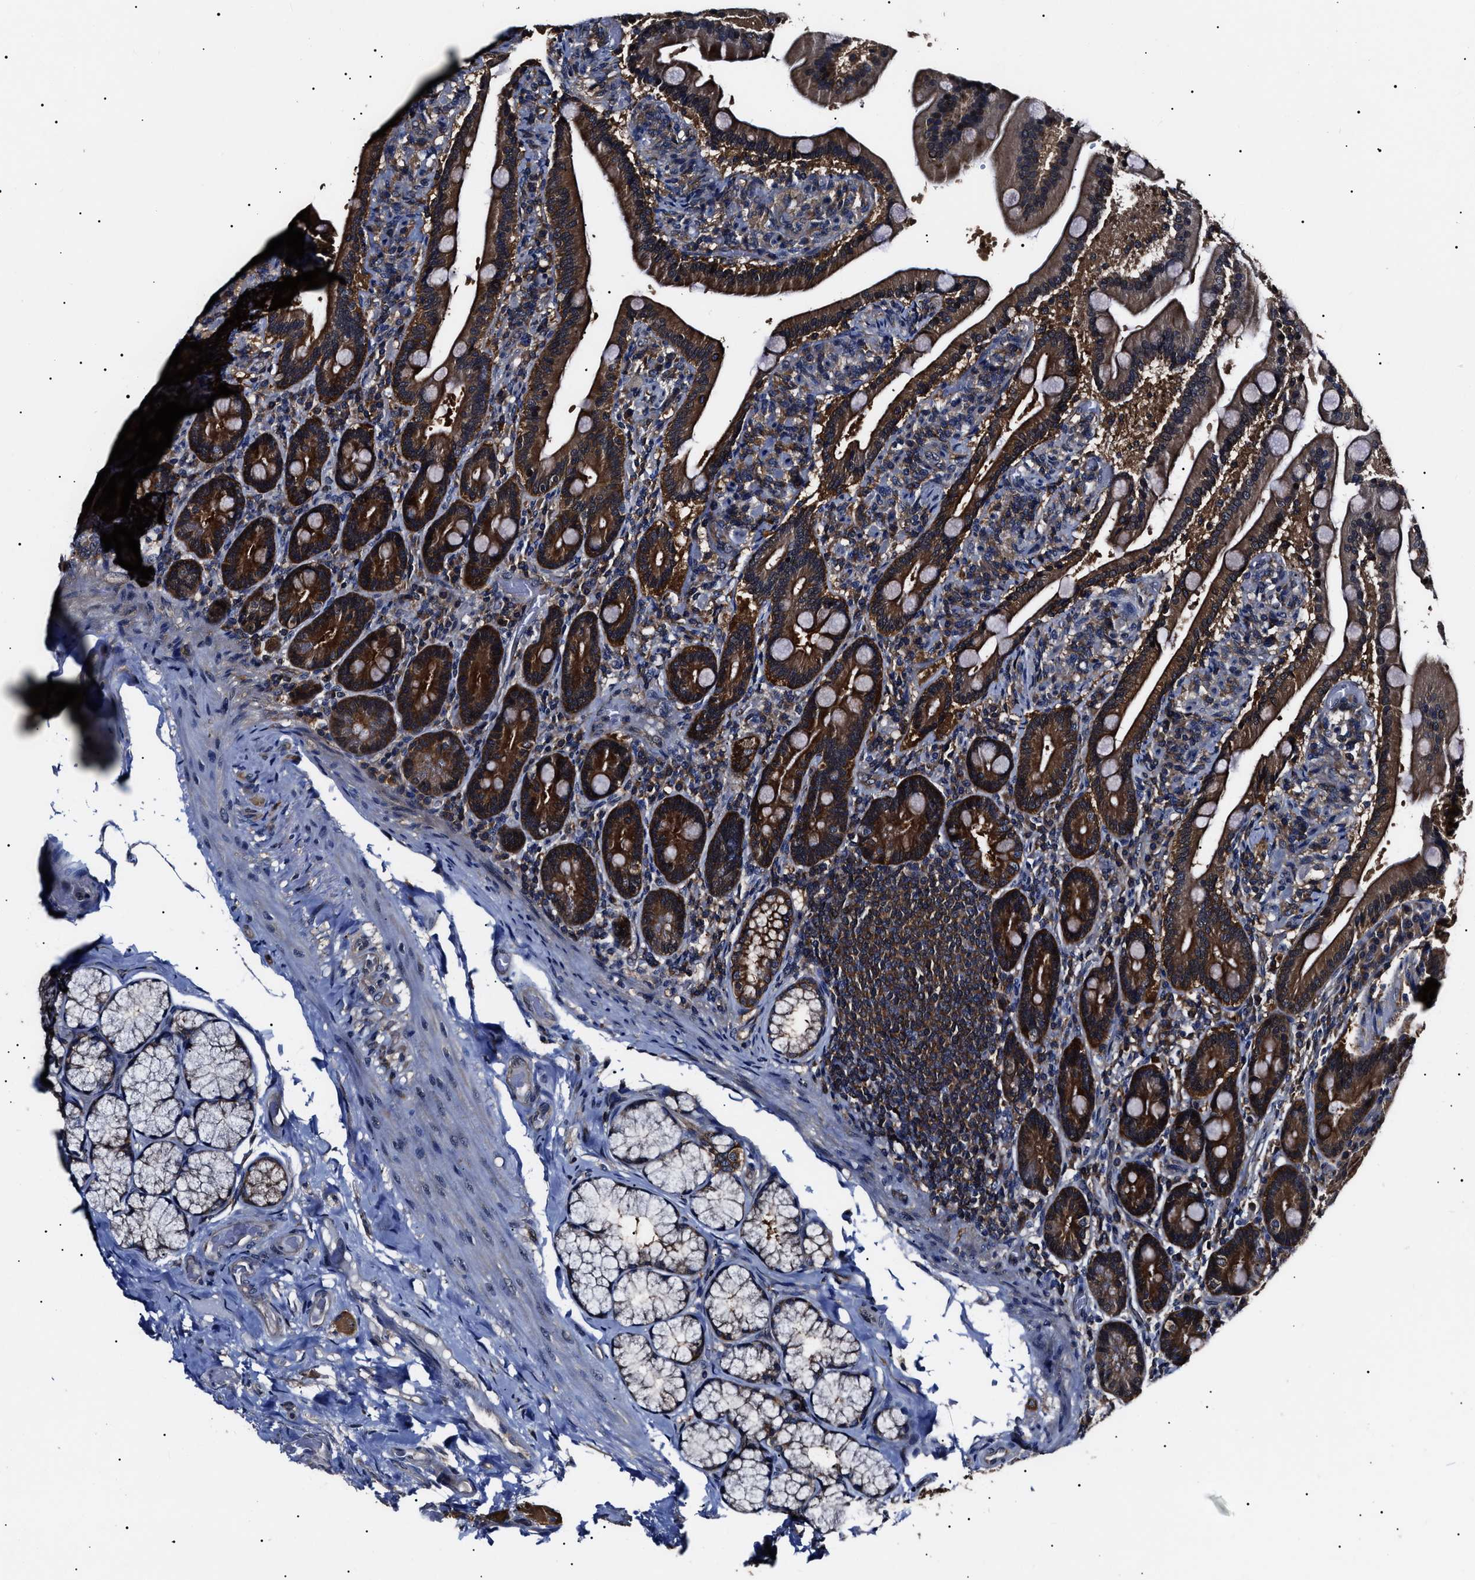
{"staining": {"intensity": "strong", "quantity": ">75%", "location": "cytoplasmic/membranous"}, "tissue": "duodenum", "cell_type": "Glandular cells", "image_type": "normal", "snomed": [{"axis": "morphology", "description": "Normal tissue, NOS"}, {"axis": "topography", "description": "Duodenum"}], "caption": "This is a micrograph of immunohistochemistry staining of normal duodenum, which shows strong staining in the cytoplasmic/membranous of glandular cells.", "gene": "CCT8", "patient": {"sex": "male", "age": 54}}